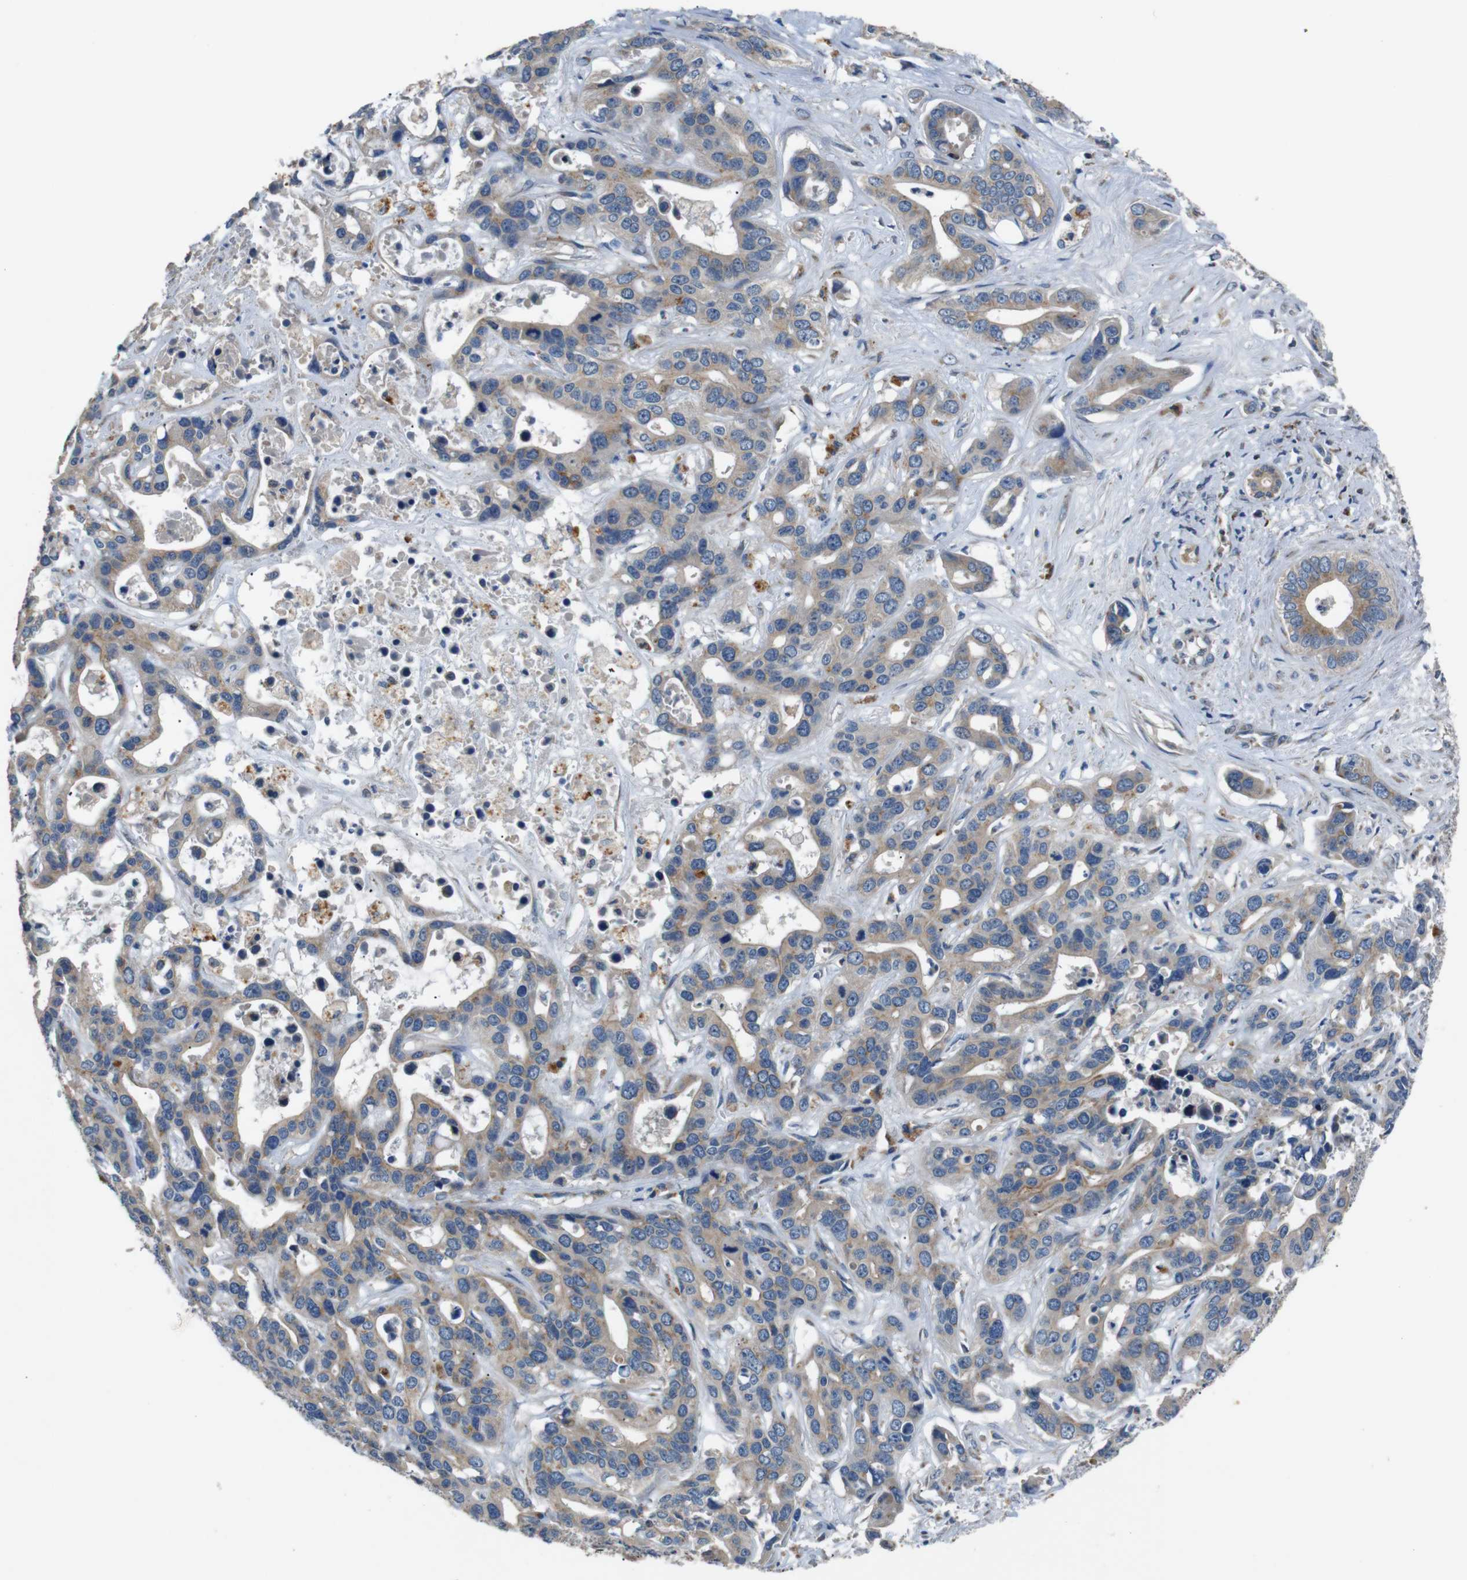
{"staining": {"intensity": "moderate", "quantity": ">75%", "location": "cytoplasmic/membranous"}, "tissue": "liver cancer", "cell_type": "Tumor cells", "image_type": "cancer", "snomed": [{"axis": "morphology", "description": "Cholangiocarcinoma"}, {"axis": "topography", "description": "Liver"}], "caption": "An image showing moderate cytoplasmic/membranous expression in approximately >75% of tumor cells in liver cancer, as visualized by brown immunohistochemical staining.", "gene": "NETO2", "patient": {"sex": "female", "age": 65}}